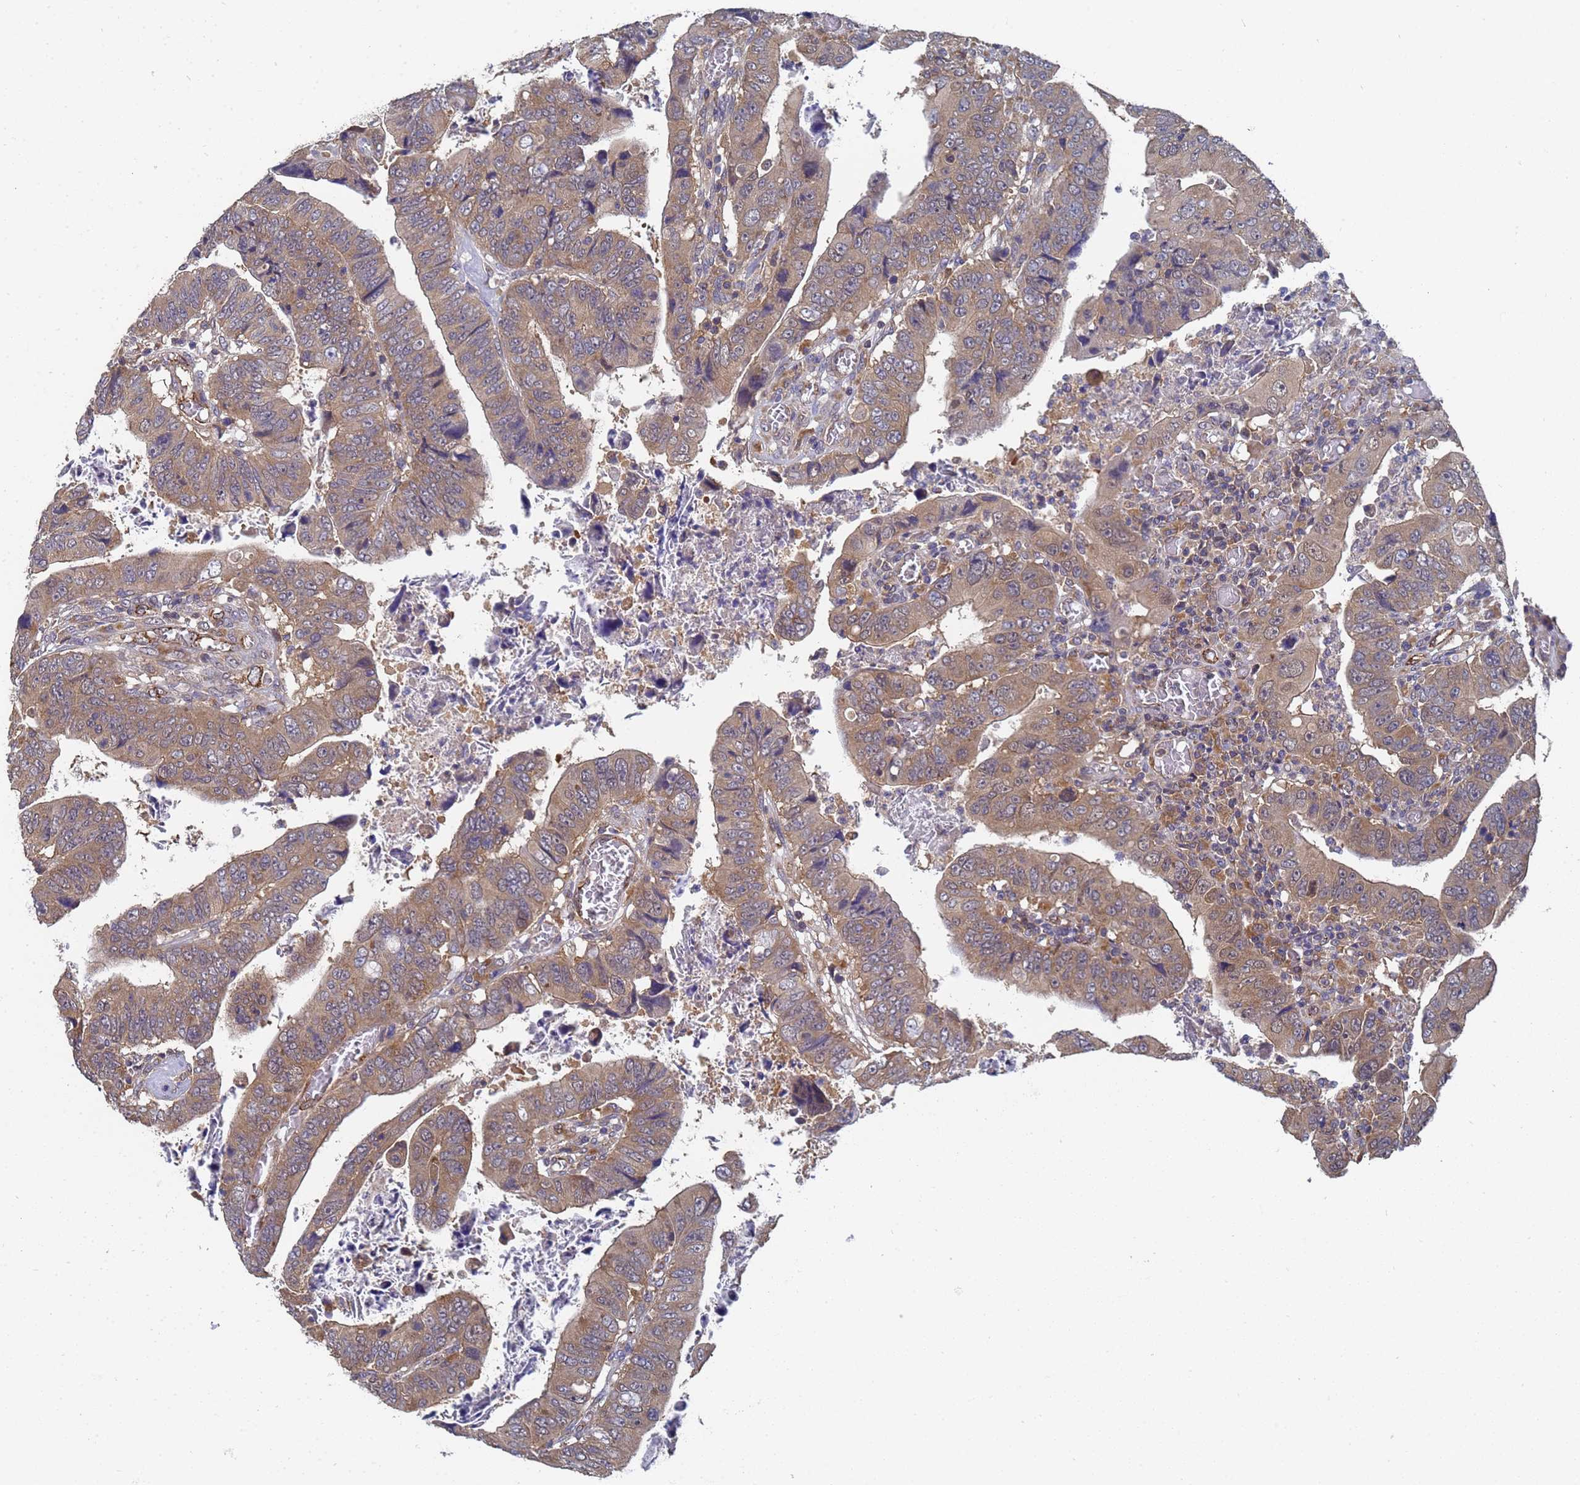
{"staining": {"intensity": "weak", "quantity": ">75%", "location": "cytoplasmic/membranous"}, "tissue": "colorectal cancer", "cell_type": "Tumor cells", "image_type": "cancer", "snomed": [{"axis": "morphology", "description": "Normal tissue, NOS"}, {"axis": "morphology", "description": "Adenocarcinoma, NOS"}, {"axis": "topography", "description": "Rectum"}], "caption": "Weak cytoplasmic/membranous protein expression is present in approximately >75% of tumor cells in colorectal cancer (adenocarcinoma).", "gene": "ALS2CL", "patient": {"sex": "female", "age": 65}}